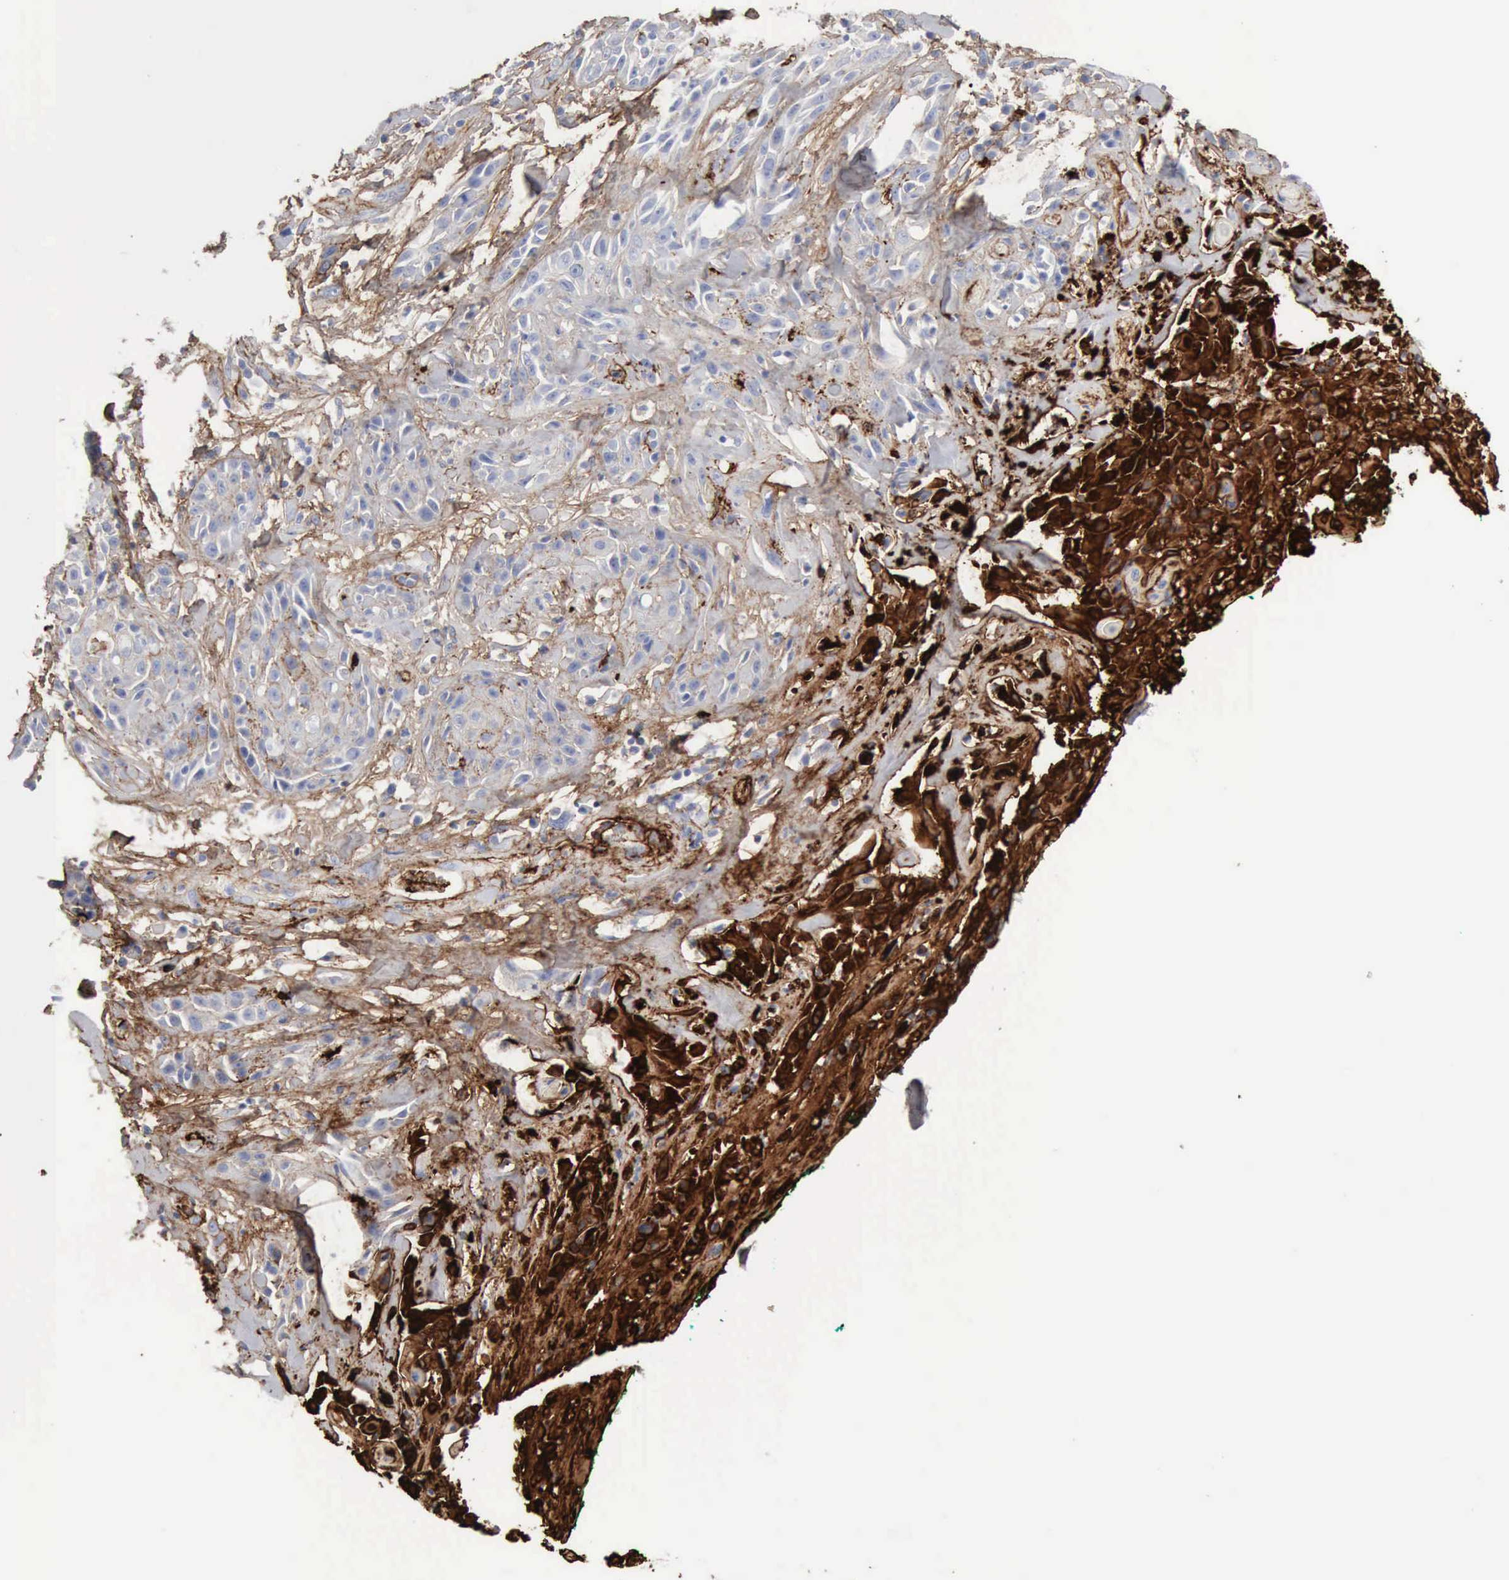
{"staining": {"intensity": "negative", "quantity": "none", "location": "none"}, "tissue": "skin cancer", "cell_type": "Tumor cells", "image_type": "cancer", "snomed": [{"axis": "morphology", "description": "Squamous cell carcinoma, NOS"}, {"axis": "topography", "description": "Skin"}, {"axis": "topography", "description": "Anal"}], "caption": "High magnification brightfield microscopy of squamous cell carcinoma (skin) stained with DAB (3,3'-diaminobenzidine) (brown) and counterstained with hematoxylin (blue): tumor cells show no significant expression.", "gene": "C4BPA", "patient": {"sex": "male", "age": 64}}